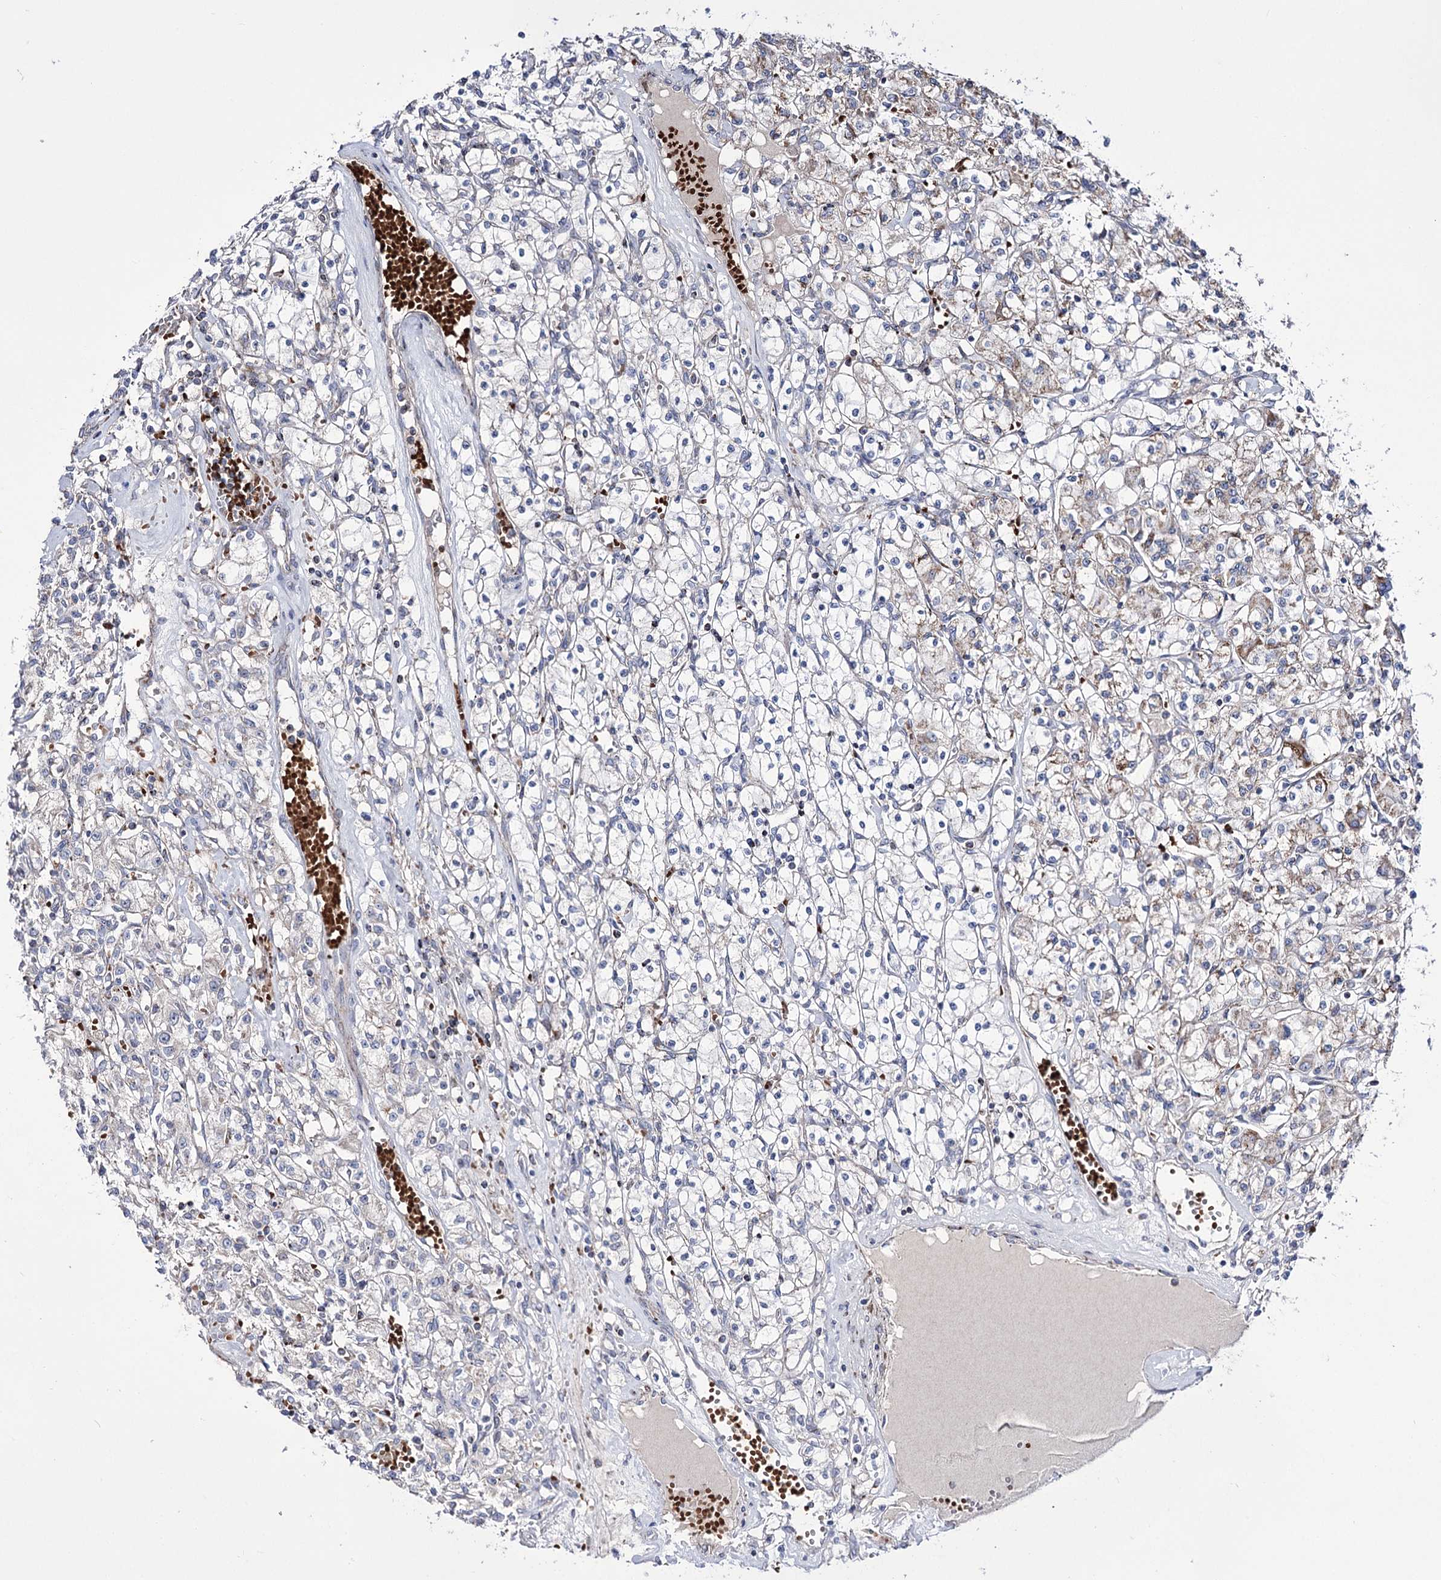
{"staining": {"intensity": "negative", "quantity": "none", "location": "none"}, "tissue": "renal cancer", "cell_type": "Tumor cells", "image_type": "cancer", "snomed": [{"axis": "morphology", "description": "Adenocarcinoma, NOS"}, {"axis": "topography", "description": "Kidney"}], "caption": "The photomicrograph displays no significant staining in tumor cells of renal adenocarcinoma. Brightfield microscopy of immunohistochemistry stained with DAB (3,3'-diaminobenzidine) (brown) and hematoxylin (blue), captured at high magnification.", "gene": "OSBPL5", "patient": {"sex": "female", "age": 59}}